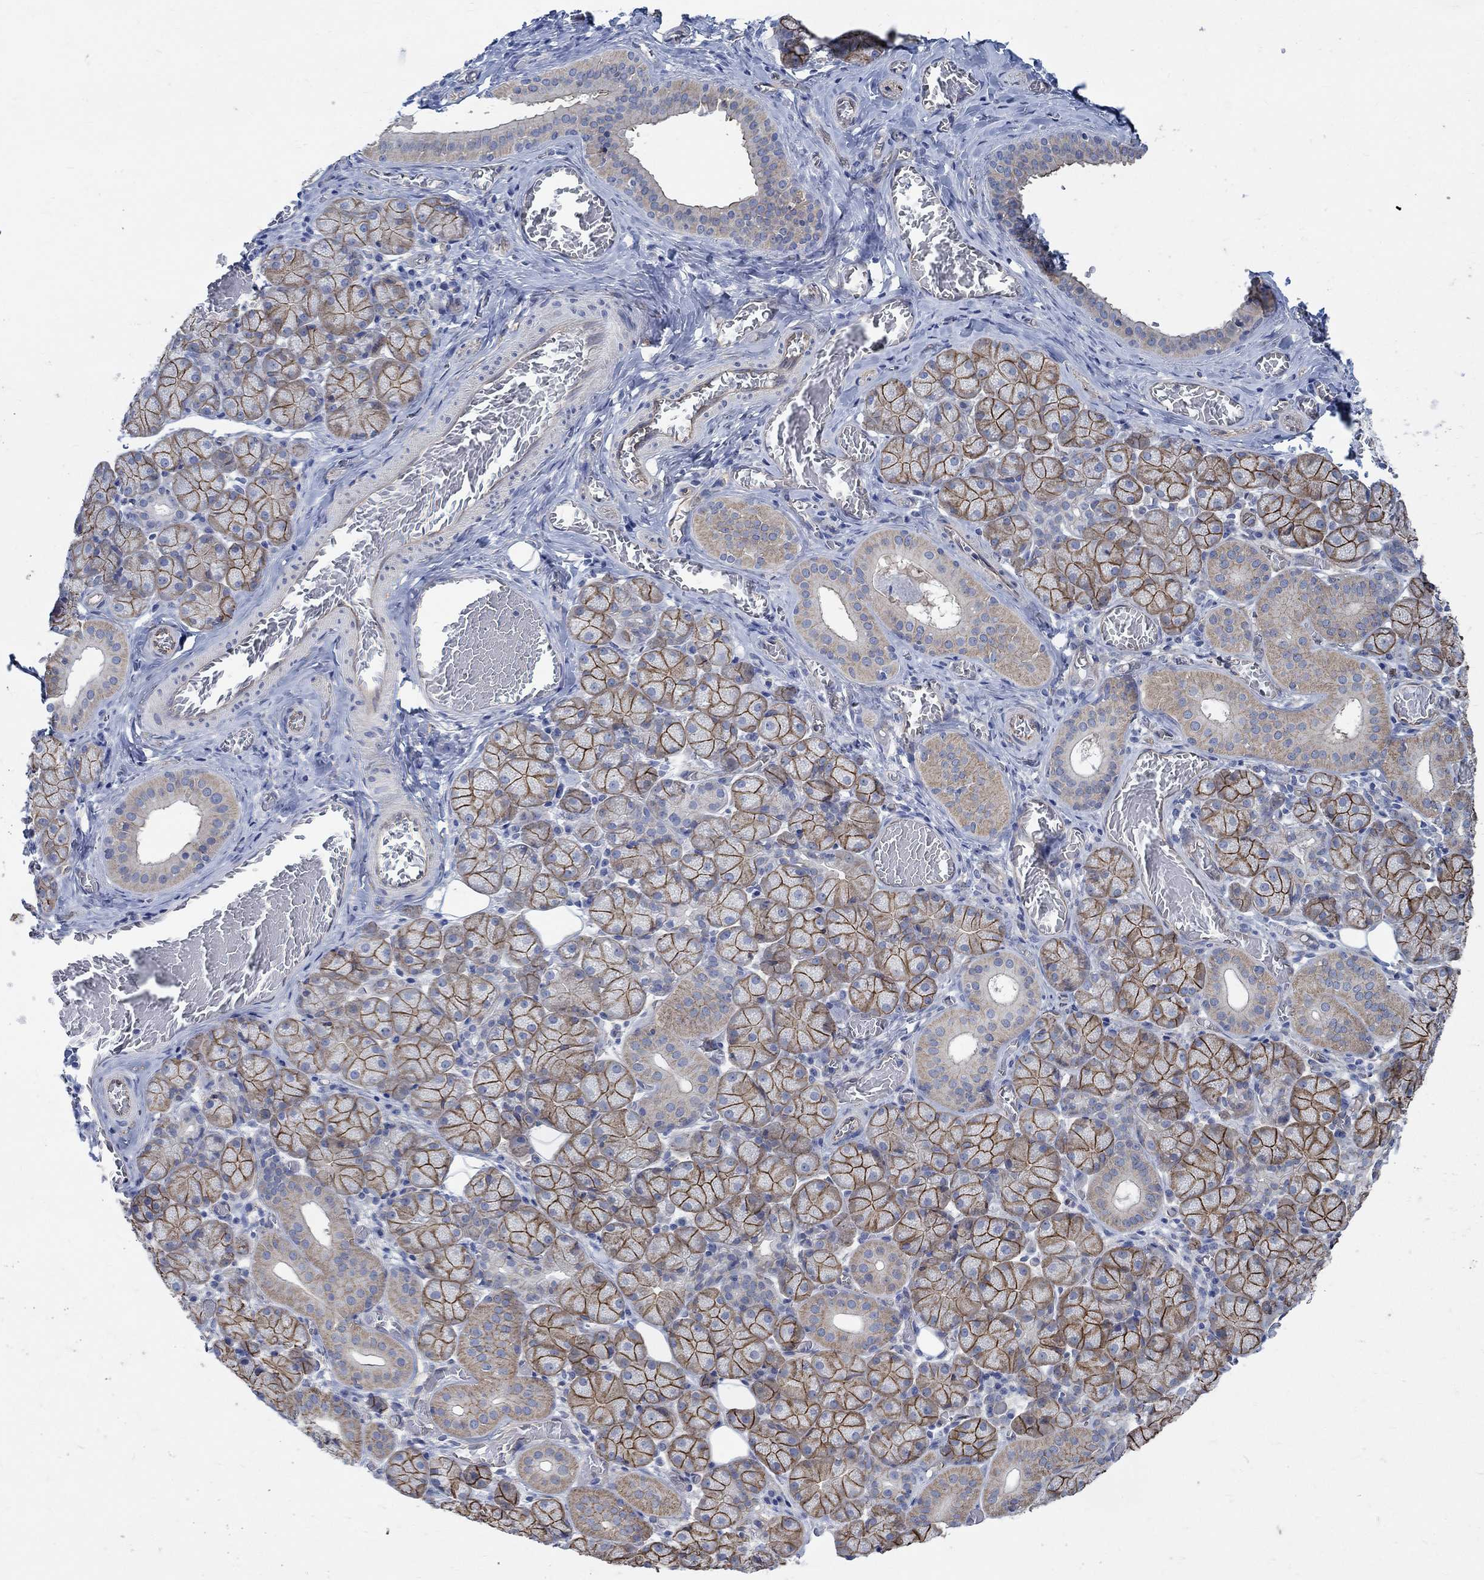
{"staining": {"intensity": "strong", "quantity": "25%-75%", "location": "cytoplasmic/membranous"}, "tissue": "salivary gland", "cell_type": "Glandular cells", "image_type": "normal", "snomed": [{"axis": "morphology", "description": "Normal tissue, NOS"}, {"axis": "topography", "description": "Salivary gland"}, {"axis": "topography", "description": "Peripheral nerve tissue"}], "caption": "IHC (DAB) staining of unremarkable human salivary gland displays strong cytoplasmic/membranous protein positivity in about 25%-75% of glandular cells.", "gene": "TMEM198", "patient": {"sex": "female", "age": 24}}